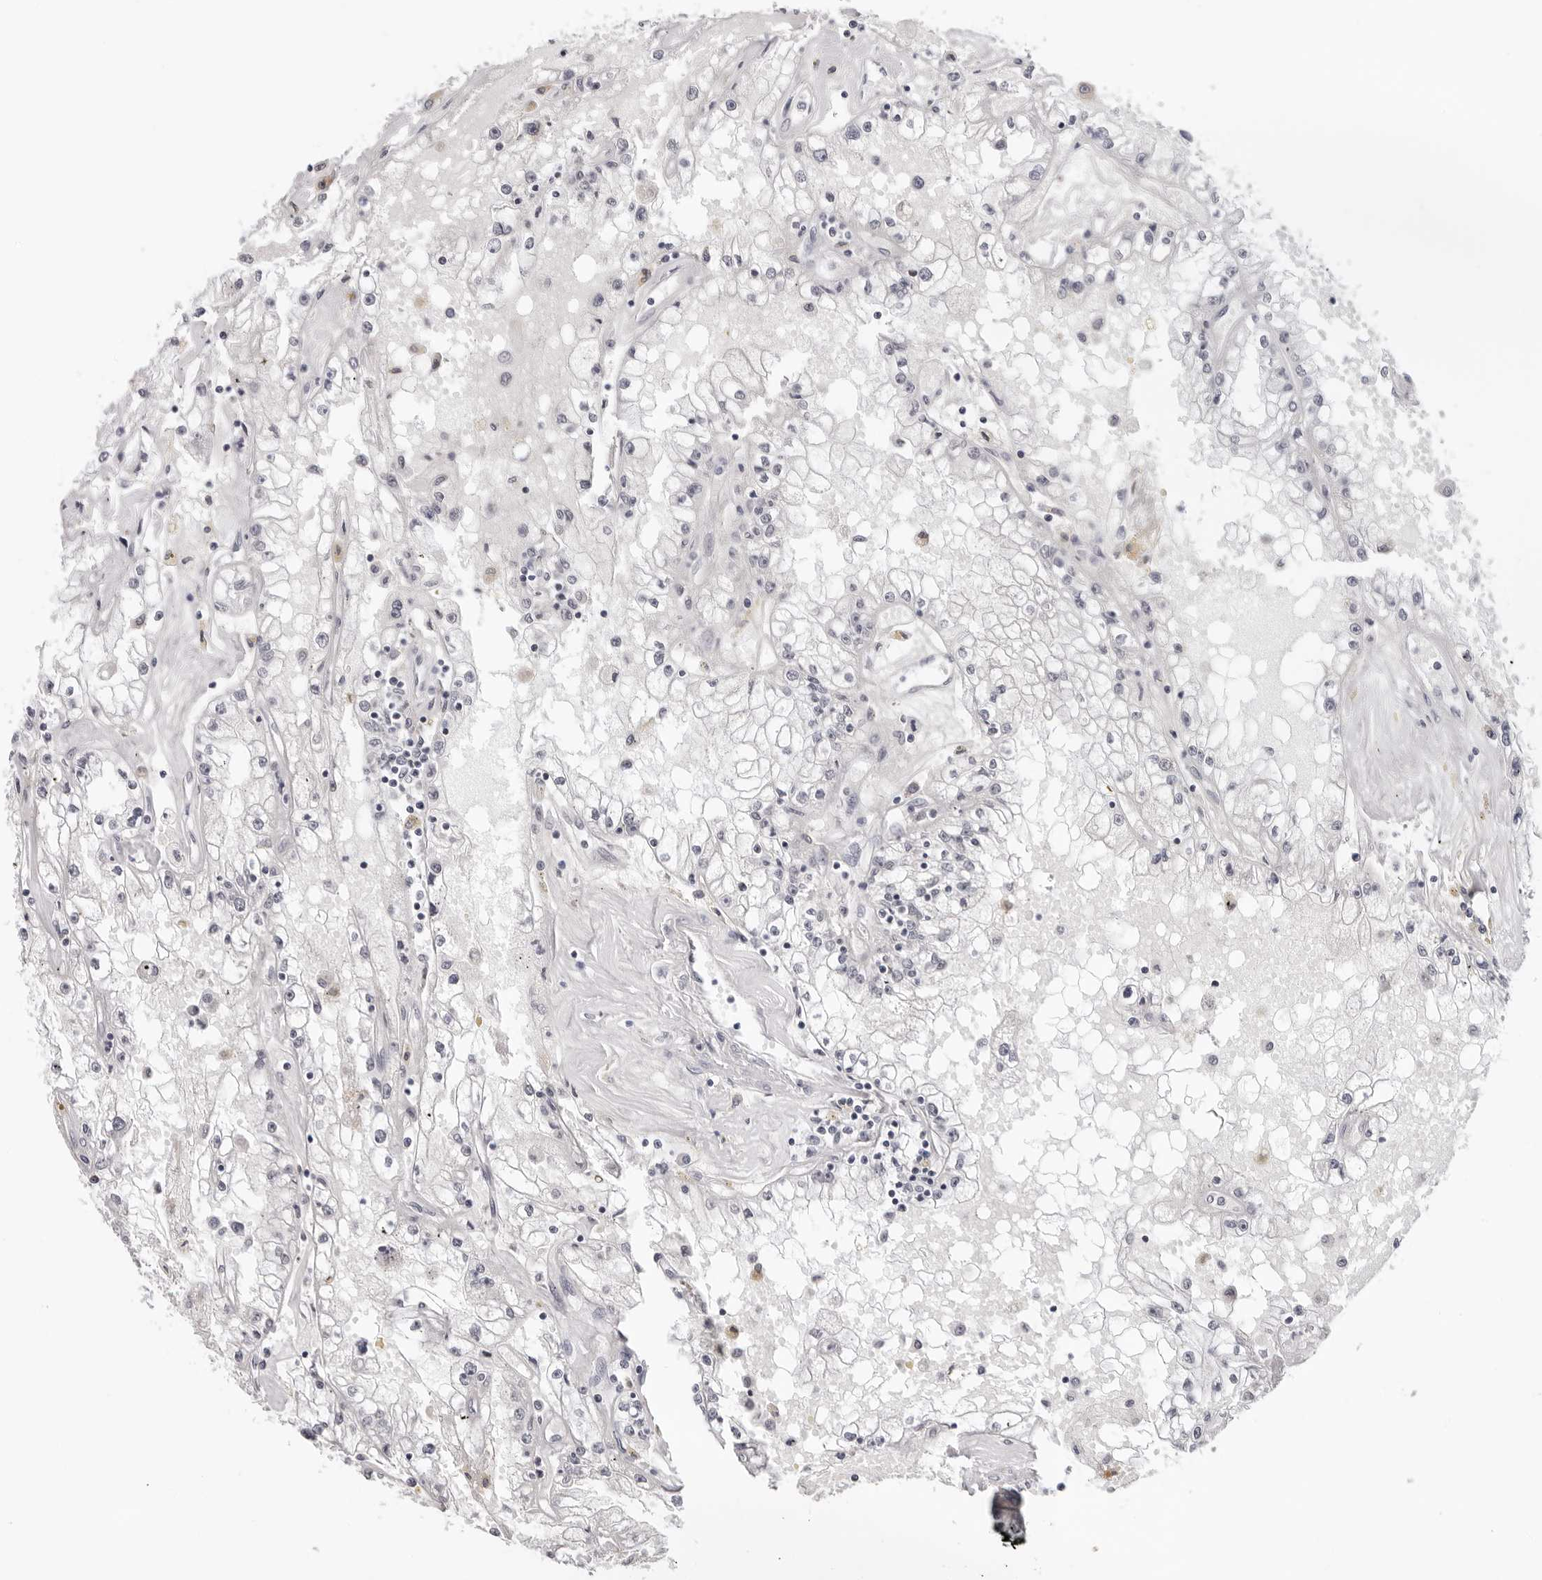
{"staining": {"intensity": "negative", "quantity": "none", "location": "none"}, "tissue": "renal cancer", "cell_type": "Tumor cells", "image_type": "cancer", "snomed": [{"axis": "morphology", "description": "Adenocarcinoma, NOS"}, {"axis": "topography", "description": "Kidney"}], "caption": "This is an immunohistochemistry (IHC) micrograph of human renal cancer (adenocarcinoma). There is no positivity in tumor cells.", "gene": "PRUNE1", "patient": {"sex": "male", "age": 56}}